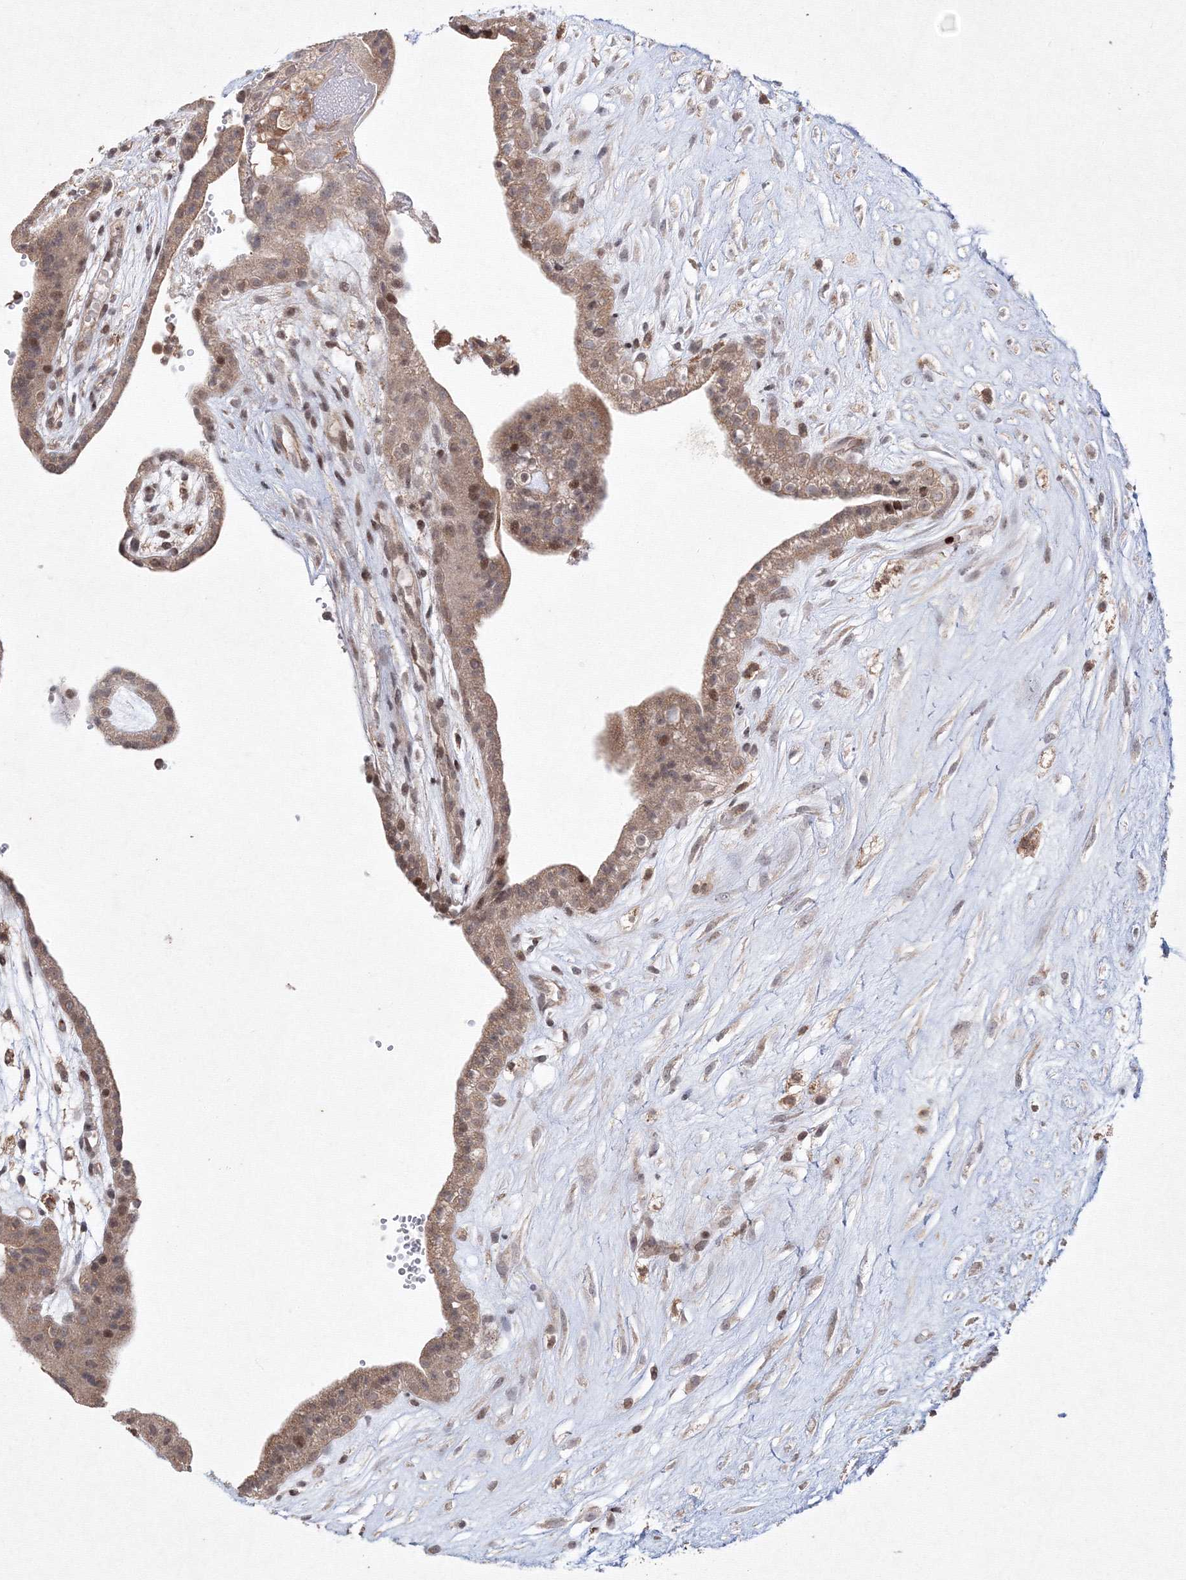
{"staining": {"intensity": "moderate", "quantity": ">75%", "location": "cytoplasmic/membranous"}, "tissue": "placenta", "cell_type": "Decidual cells", "image_type": "normal", "snomed": [{"axis": "morphology", "description": "Normal tissue, NOS"}, {"axis": "topography", "description": "Placenta"}], "caption": "A high-resolution image shows immunohistochemistry (IHC) staining of benign placenta, which reveals moderate cytoplasmic/membranous staining in approximately >75% of decidual cells.", "gene": "MKRN2", "patient": {"sex": "female", "age": 18}}